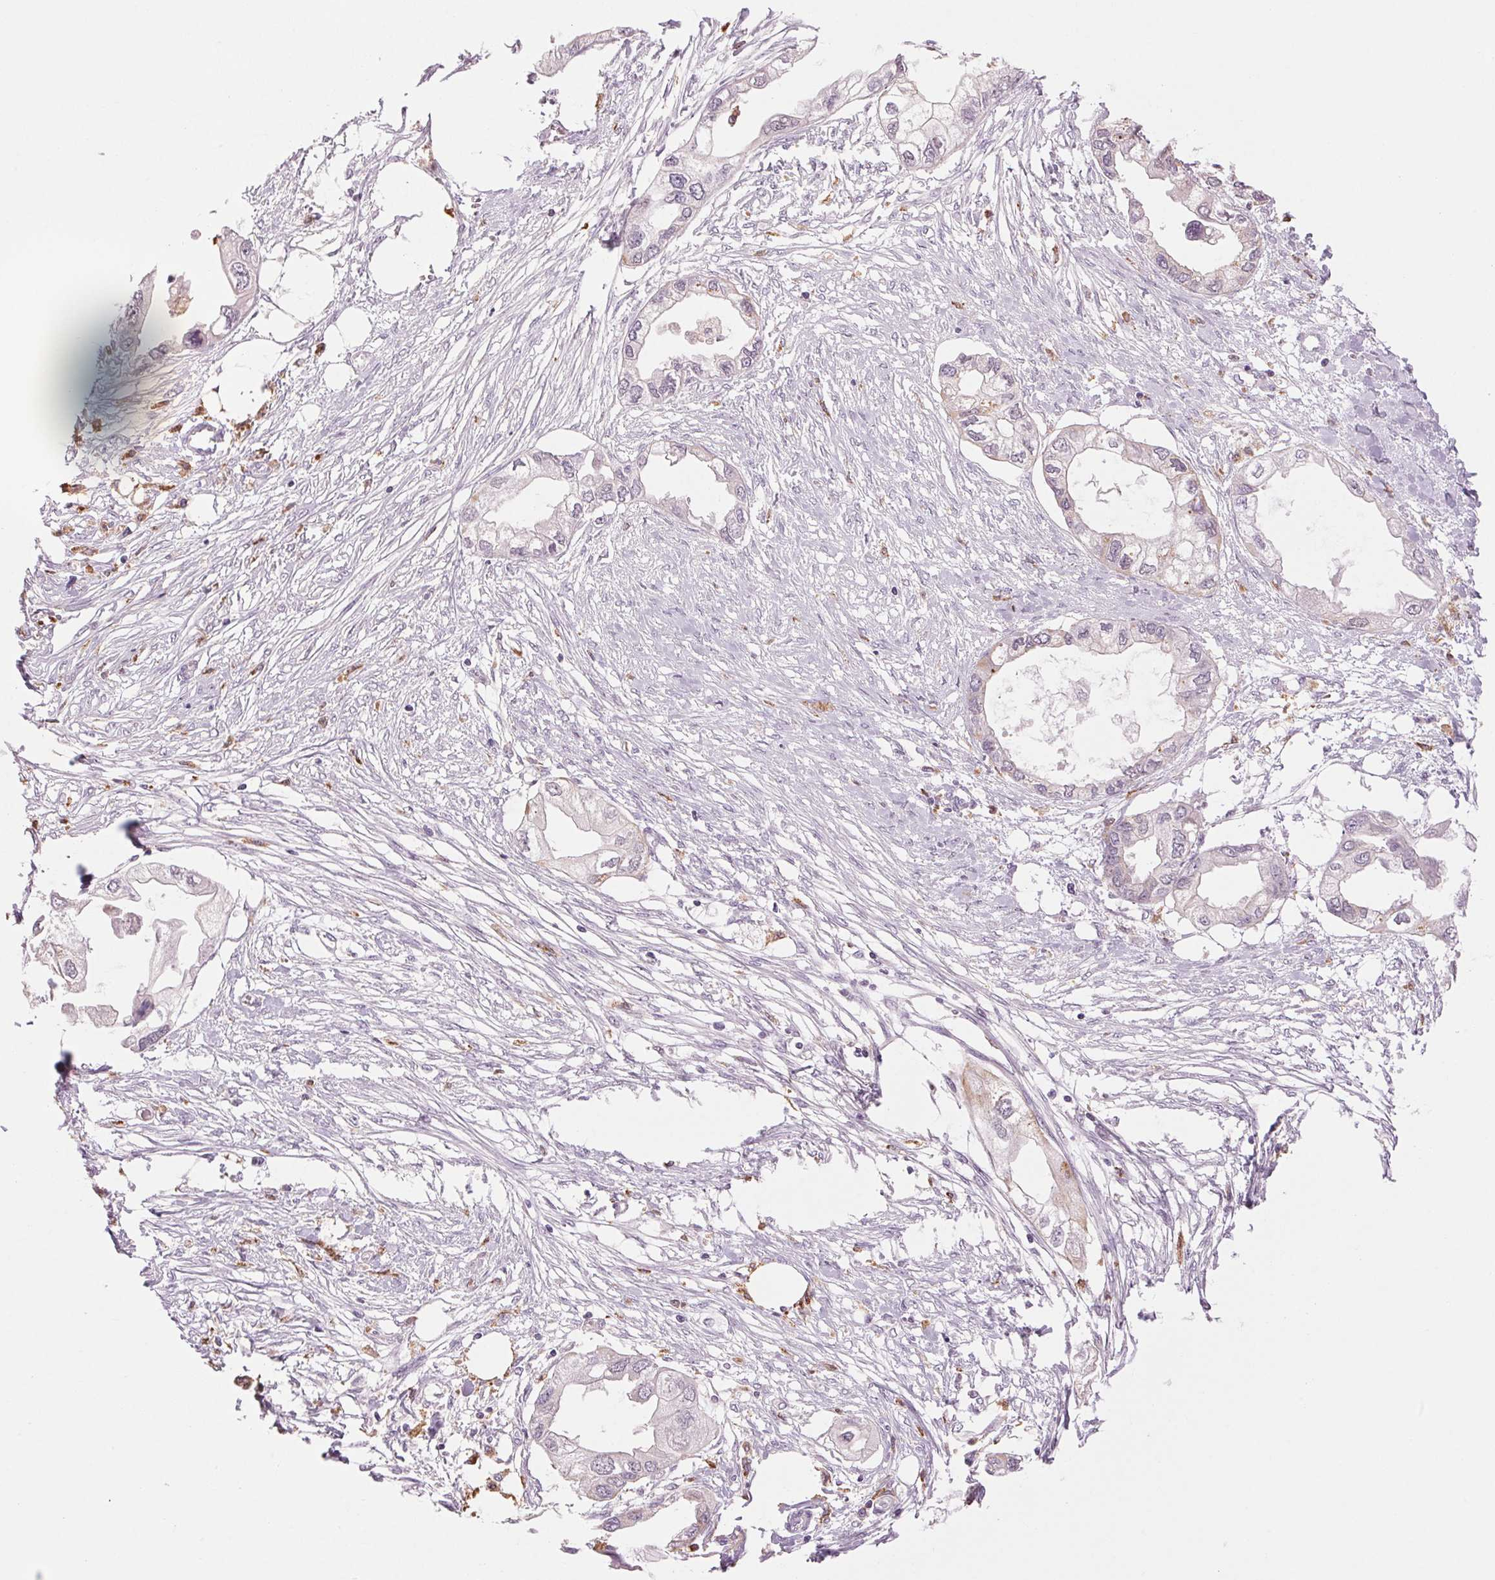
{"staining": {"intensity": "negative", "quantity": "none", "location": "none"}, "tissue": "endometrial cancer", "cell_type": "Tumor cells", "image_type": "cancer", "snomed": [{"axis": "morphology", "description": "Adenocarcinoma, NOS"}, {"axis": "morphology", "description": "Adenocarcinoma, metastatic, NOS"}, {"axis": "topography", "description": "Adipose tissue"}, {"axis": "topography", "description": "Endometrium"}], "caption": "IHC histopathology image of neoplastic tissue: endometrial metastatic adenocarcinoma stained with DAB reveals no significant protein positivity in tumor cells. (Immunohistochemistry, brightfield microscopy, high magnification).", "gene": "MPO", "patient": {"sex": "female", "age": 67}}